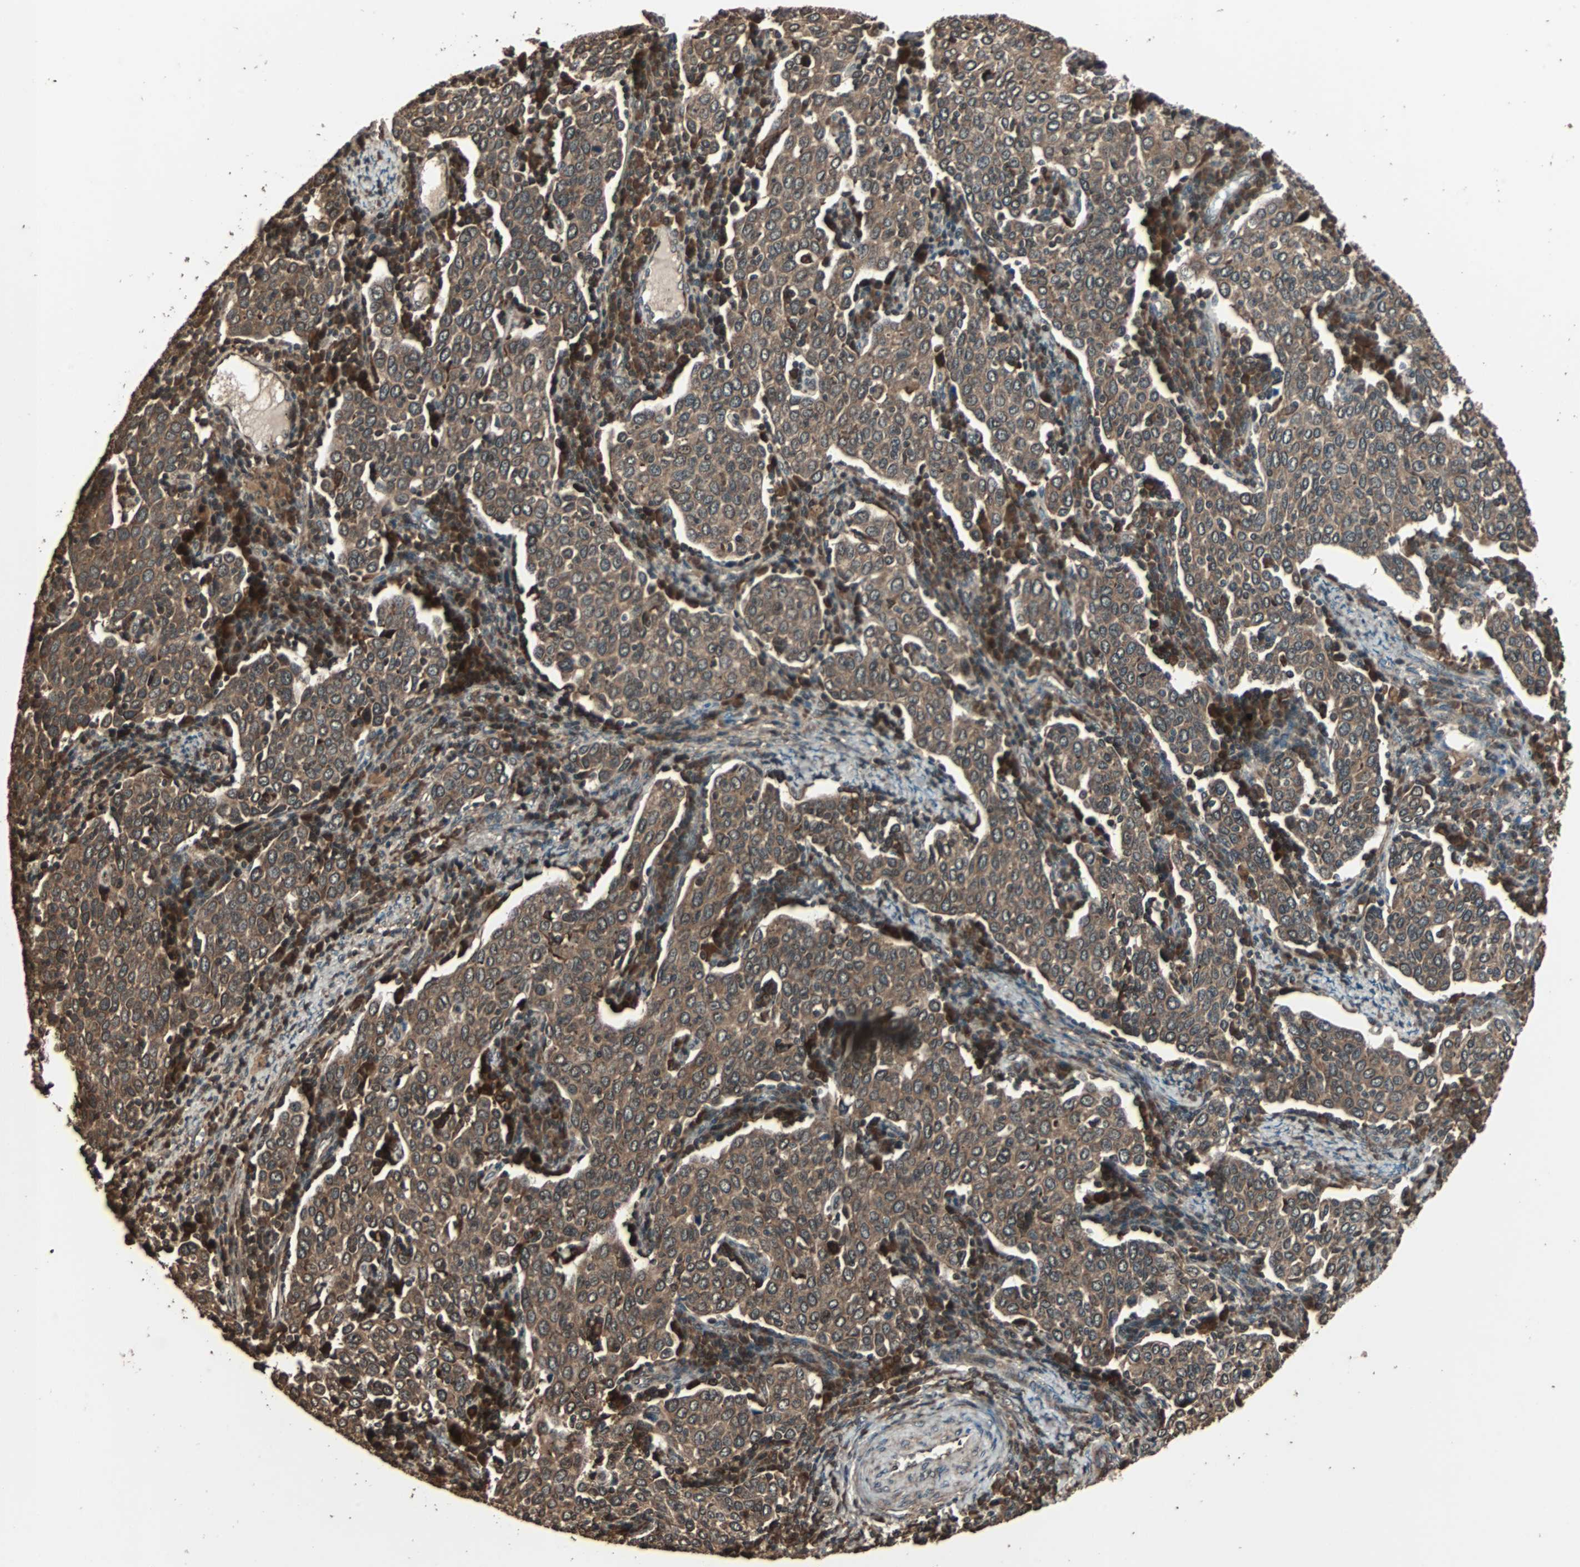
{"staining": {"intensity": "moderate", "quantity": ">75%", "location": "cytoplasmic/membranous"}, "tissue": "cervical cancer", "cell_type": "Tumor cells", "image_type": "cancer", "snomed": [{"axis": "morphology", "description": "Squamous cell carcinoma, NOS"}, {"axis": "topography", "description": "Cervix"}], "caption": "This is an image of immunohistochemistry (IHC) staining of cervical squamous cell carcinoma, which shows moderate expression in the cytoplasmic/membranous of tumor cells.", "gene": "LAMTOR5", "patient": {"sex": "female", "age": 40}}